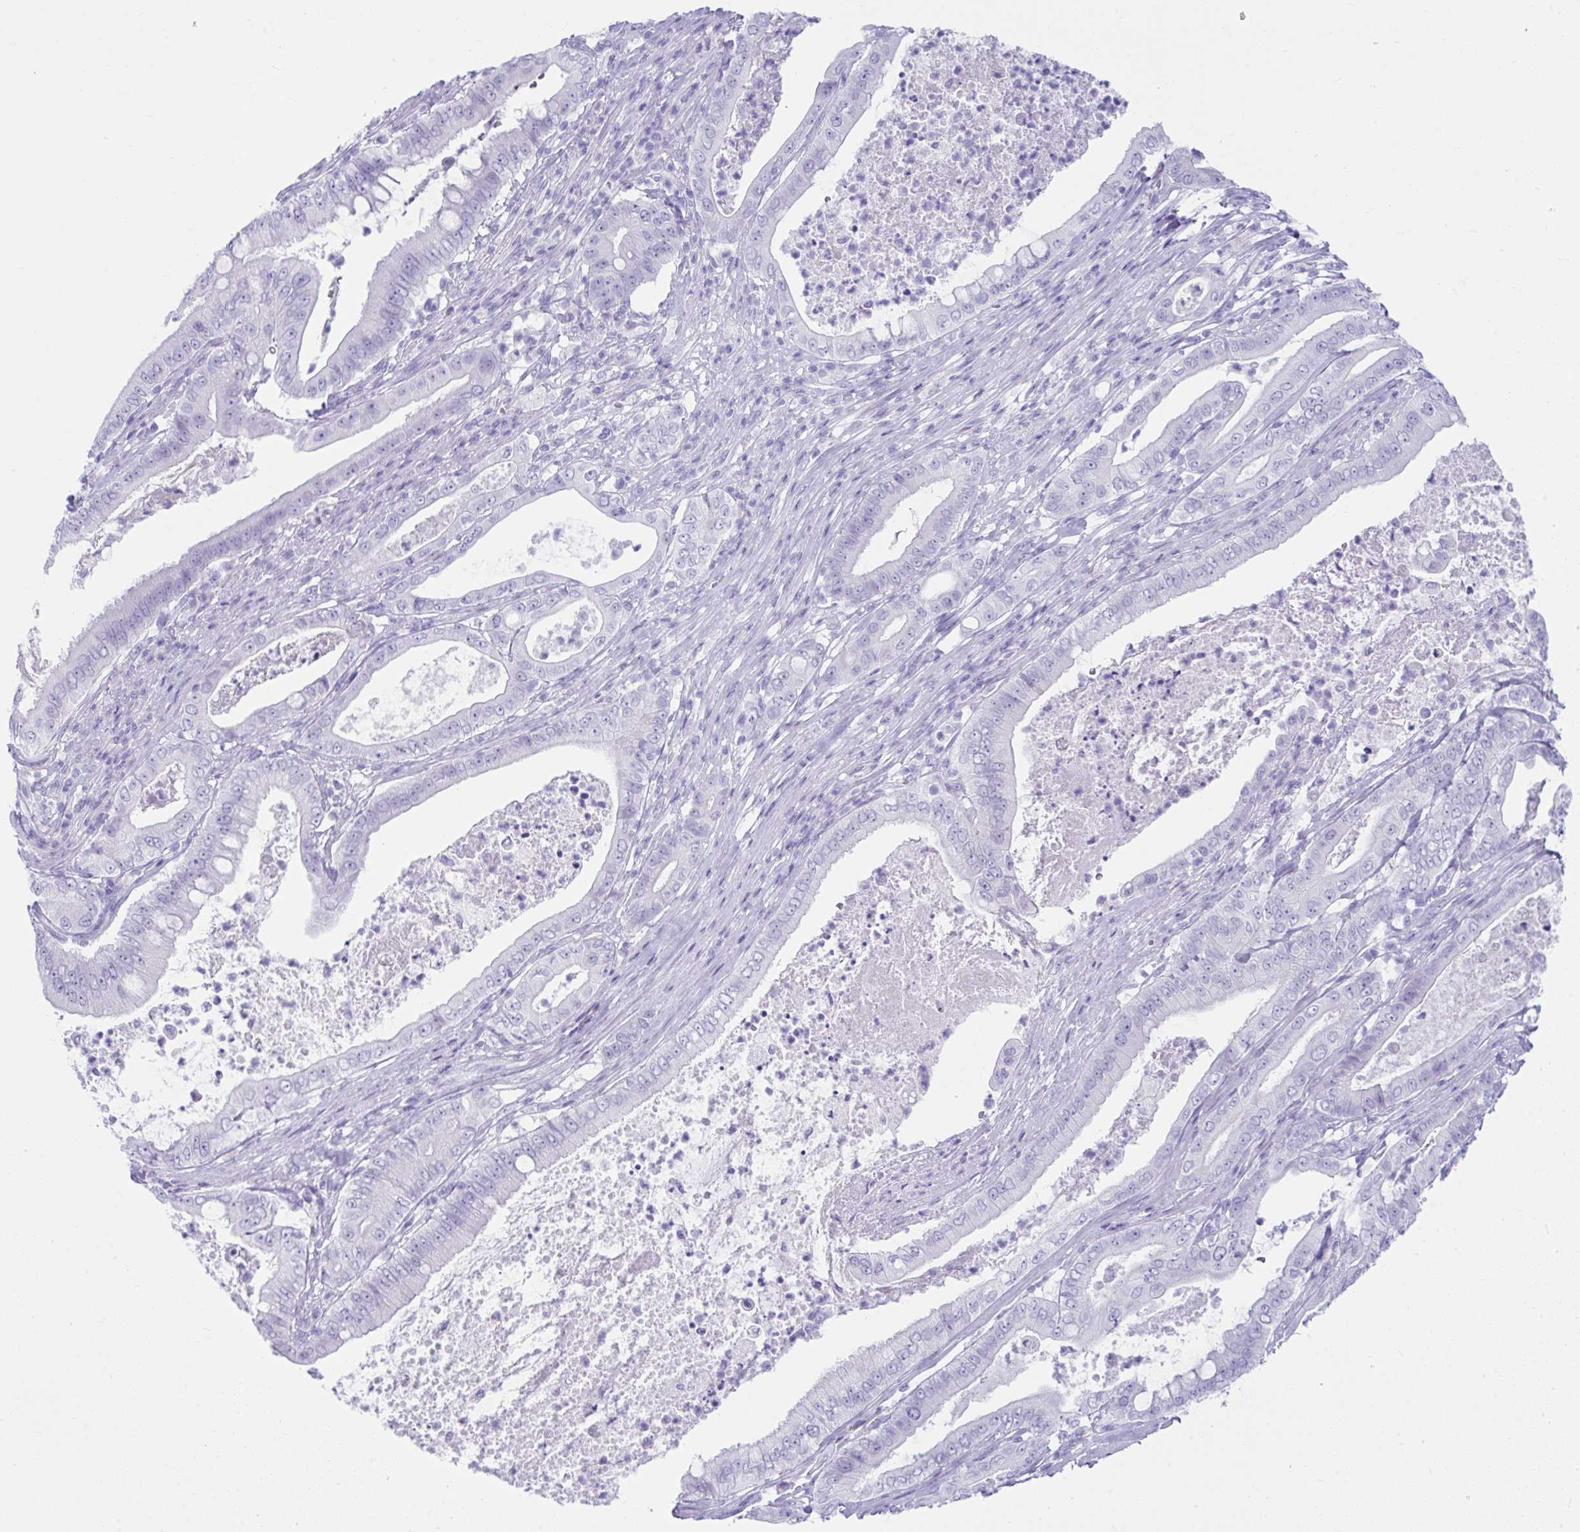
{"staining": {"intensity": "negative", "quantity": "none", "location": "none"}, "tissue": "pancreatic cancer", "cell_type": "Tumor cells", "image_type": "cancer", "snomed": [{"axis": "morphology", "description": "Adenocarcinoma, NOS"}, {"axis": "topography", "description": "Pancreas"}], "caption": "An image of pancreatic adenocarcinoma stained for a protein shows no brown staining in tumor cells.", "gene": "PSCA", "patient": {"sex": "male", "age": 71}}